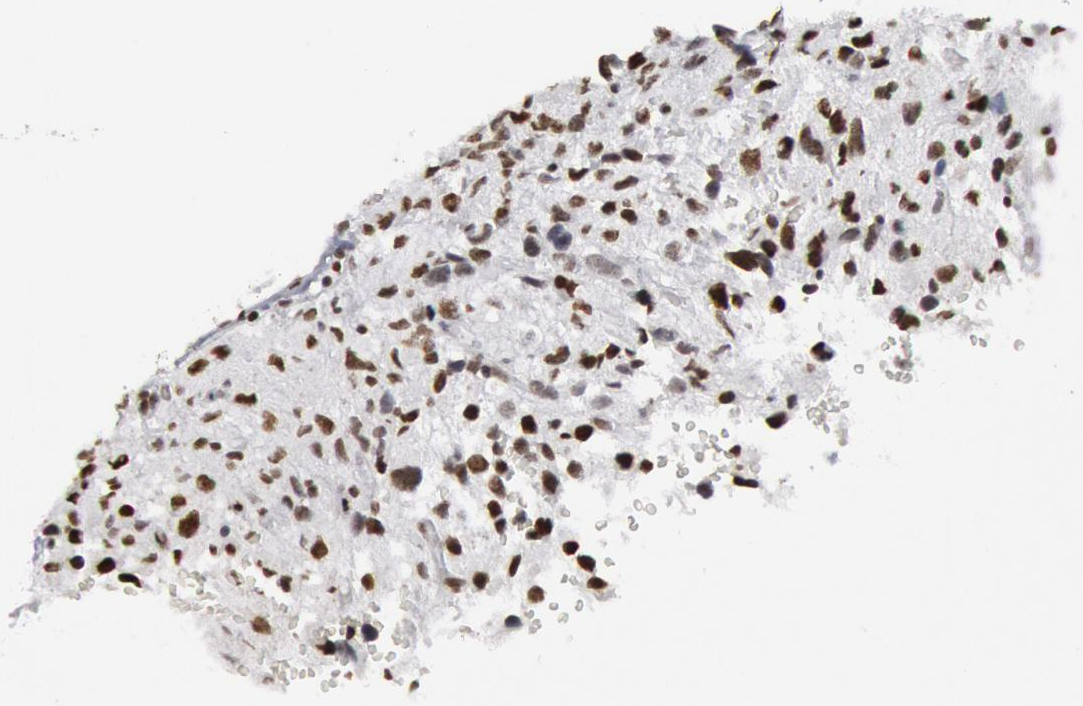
{"staining": {"intensity": "weak", "quantity": "25%-75%", "location": "nuclear"}, "tissue": "glioma", "cell_type": "Tumor cells", "image_type": "cancer", "snomed": [{"axis": "morphology", "description": "Glioma, malignant, High grade"}, {"axis": "topography", "description": "Brain"}], "caption": "A high-resolution micrograph shows immunohistochemistry staining of glioma, which demonstrates weak nuclear expression in approximately 25%-75% of tumor cells.", "gene": "MECP2", "patient": {"sex": "female", "age": 60}}